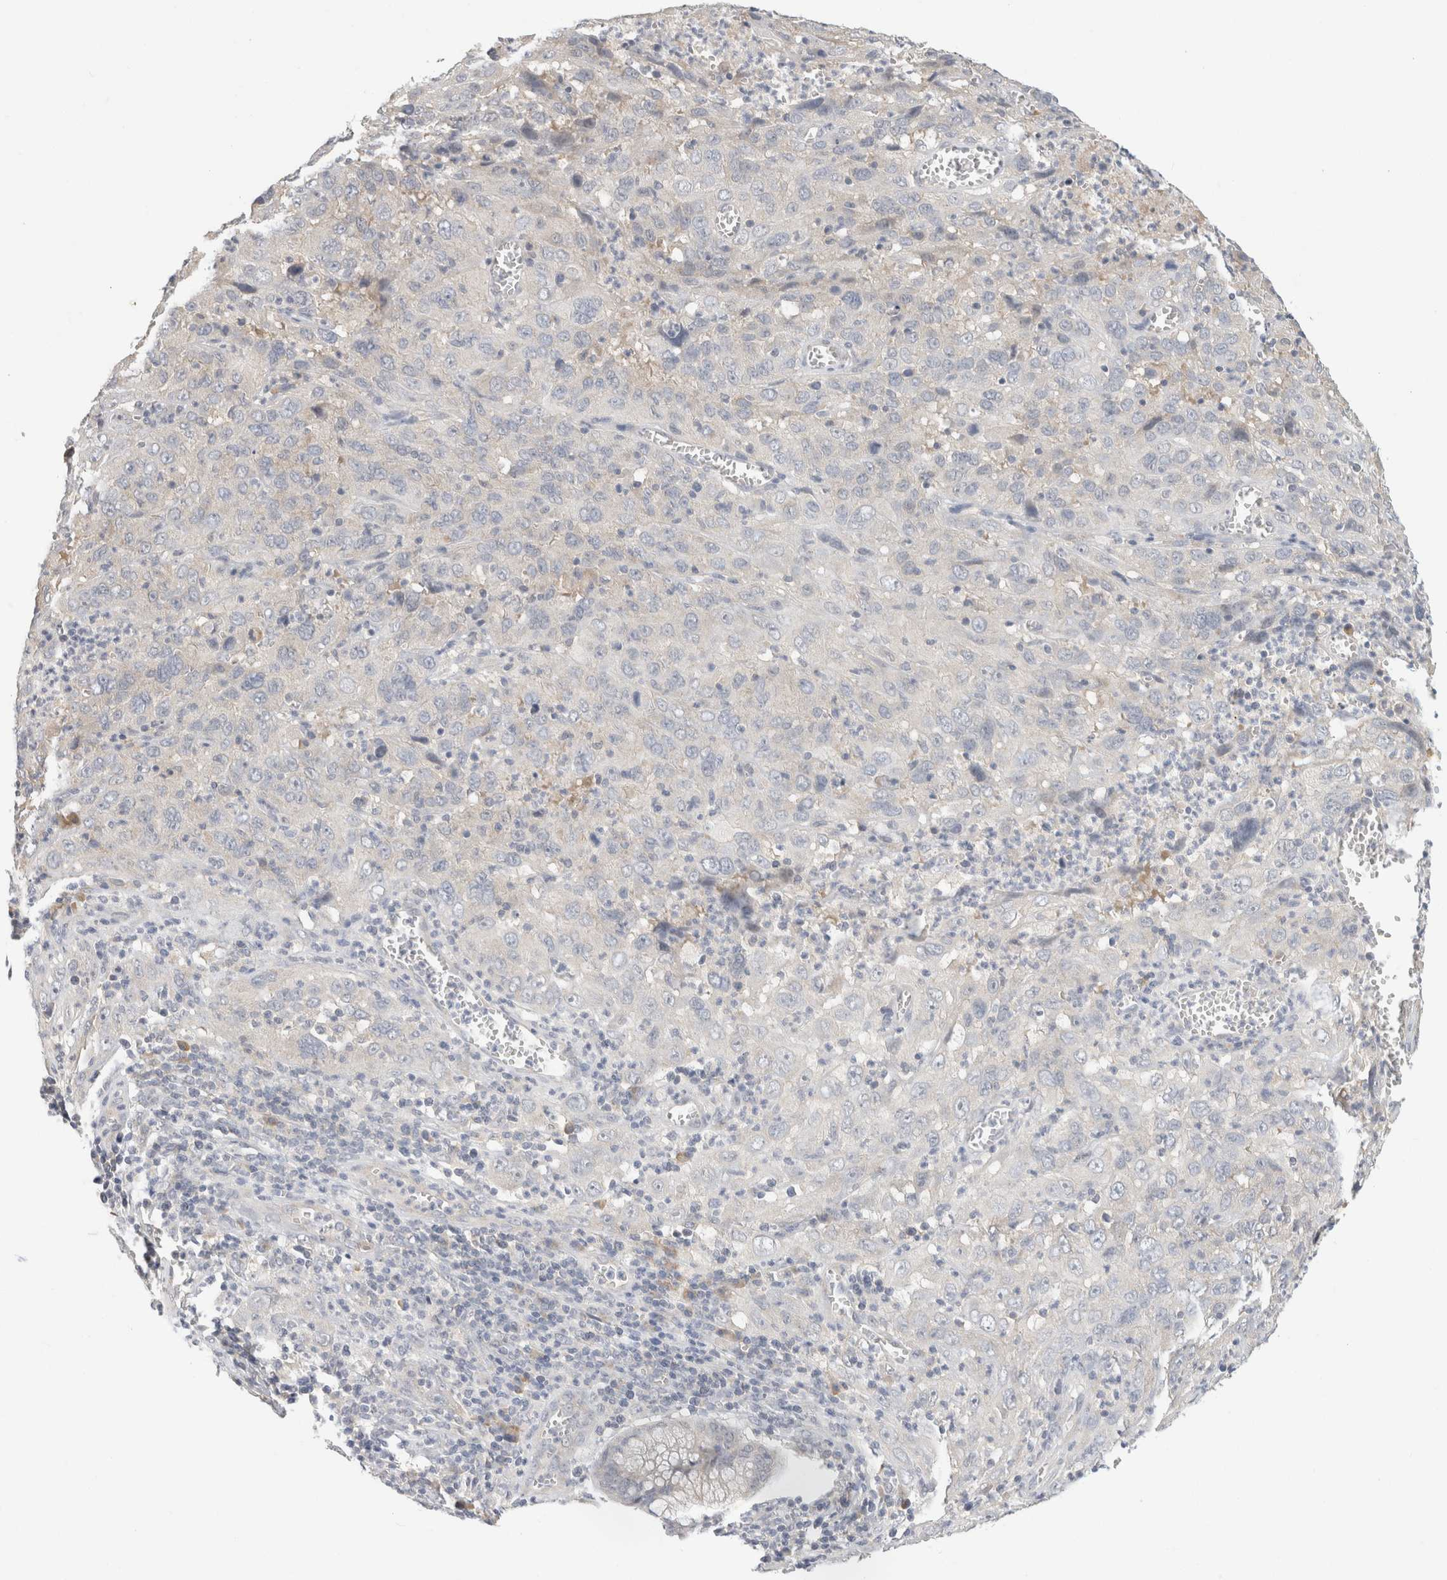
{"staining": {"intensity": "negative", "quantity": "none", "location": "none"}, "tissue": "cervical cancer", "cell_type": "Tumor cells", "image_type": "cancer", "snomed": [{"axis": "morphology", "description": "Squamous cell carcinoma, NOS"}, {"axis": "topography", "description": "Cervix"}], "caption": "Protein analysis of cervical squamous cell carcinoma shows no significant expression in tumor cells. (Immunohistochemistry (ihc), brightfield microscopy, high magnification).", "gene": "CHRM4", "patient": {"sex": "female", "age": 32}}